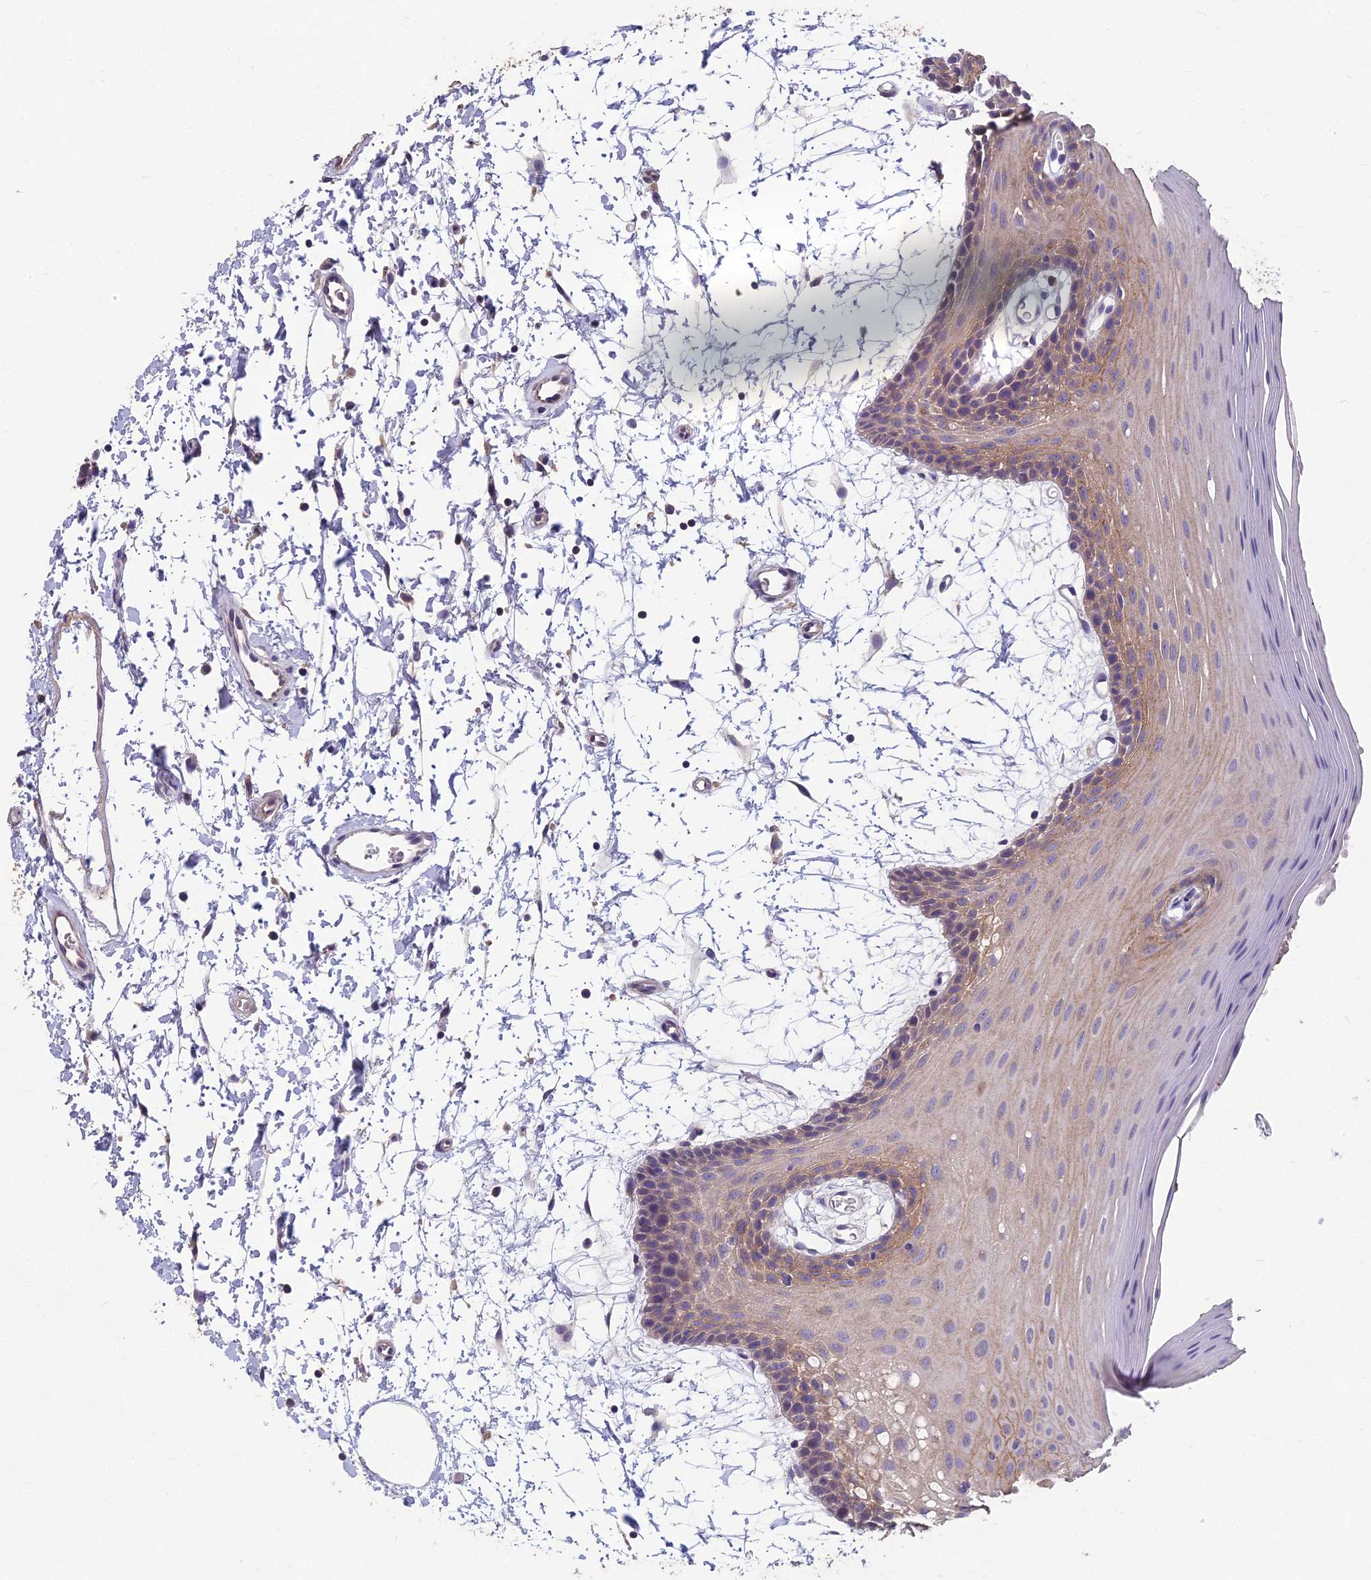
{"staining": {"intensity": "moderate", "quantity": "25%-75%", "location": "cytoplasmic/membranous"}, "tissue": "oral mucosa", "cell_type": "Squamous epithelial cells", "image_type": "normal", "snomed": [{"axis": "morphology", "description": "Normal tissue, NOS"}, {"axis": "topography", "description": "Skeletal muscle"}, {"axis": "topography", "description": "Oral tissue"}, {"axis": "topography", "description": "Salivary gland"}, {"axis": "topography", "description": "Peripheral nerve tissue"}], "caption": "Protein staining demonstrates moderate cytoplasmic/membranous staining in approximately 25%-75% of squamous epithelial cells in normal oral mucosa.", "gene": "CEACAM16", "patient": {"sex": "male", "age": 54}}